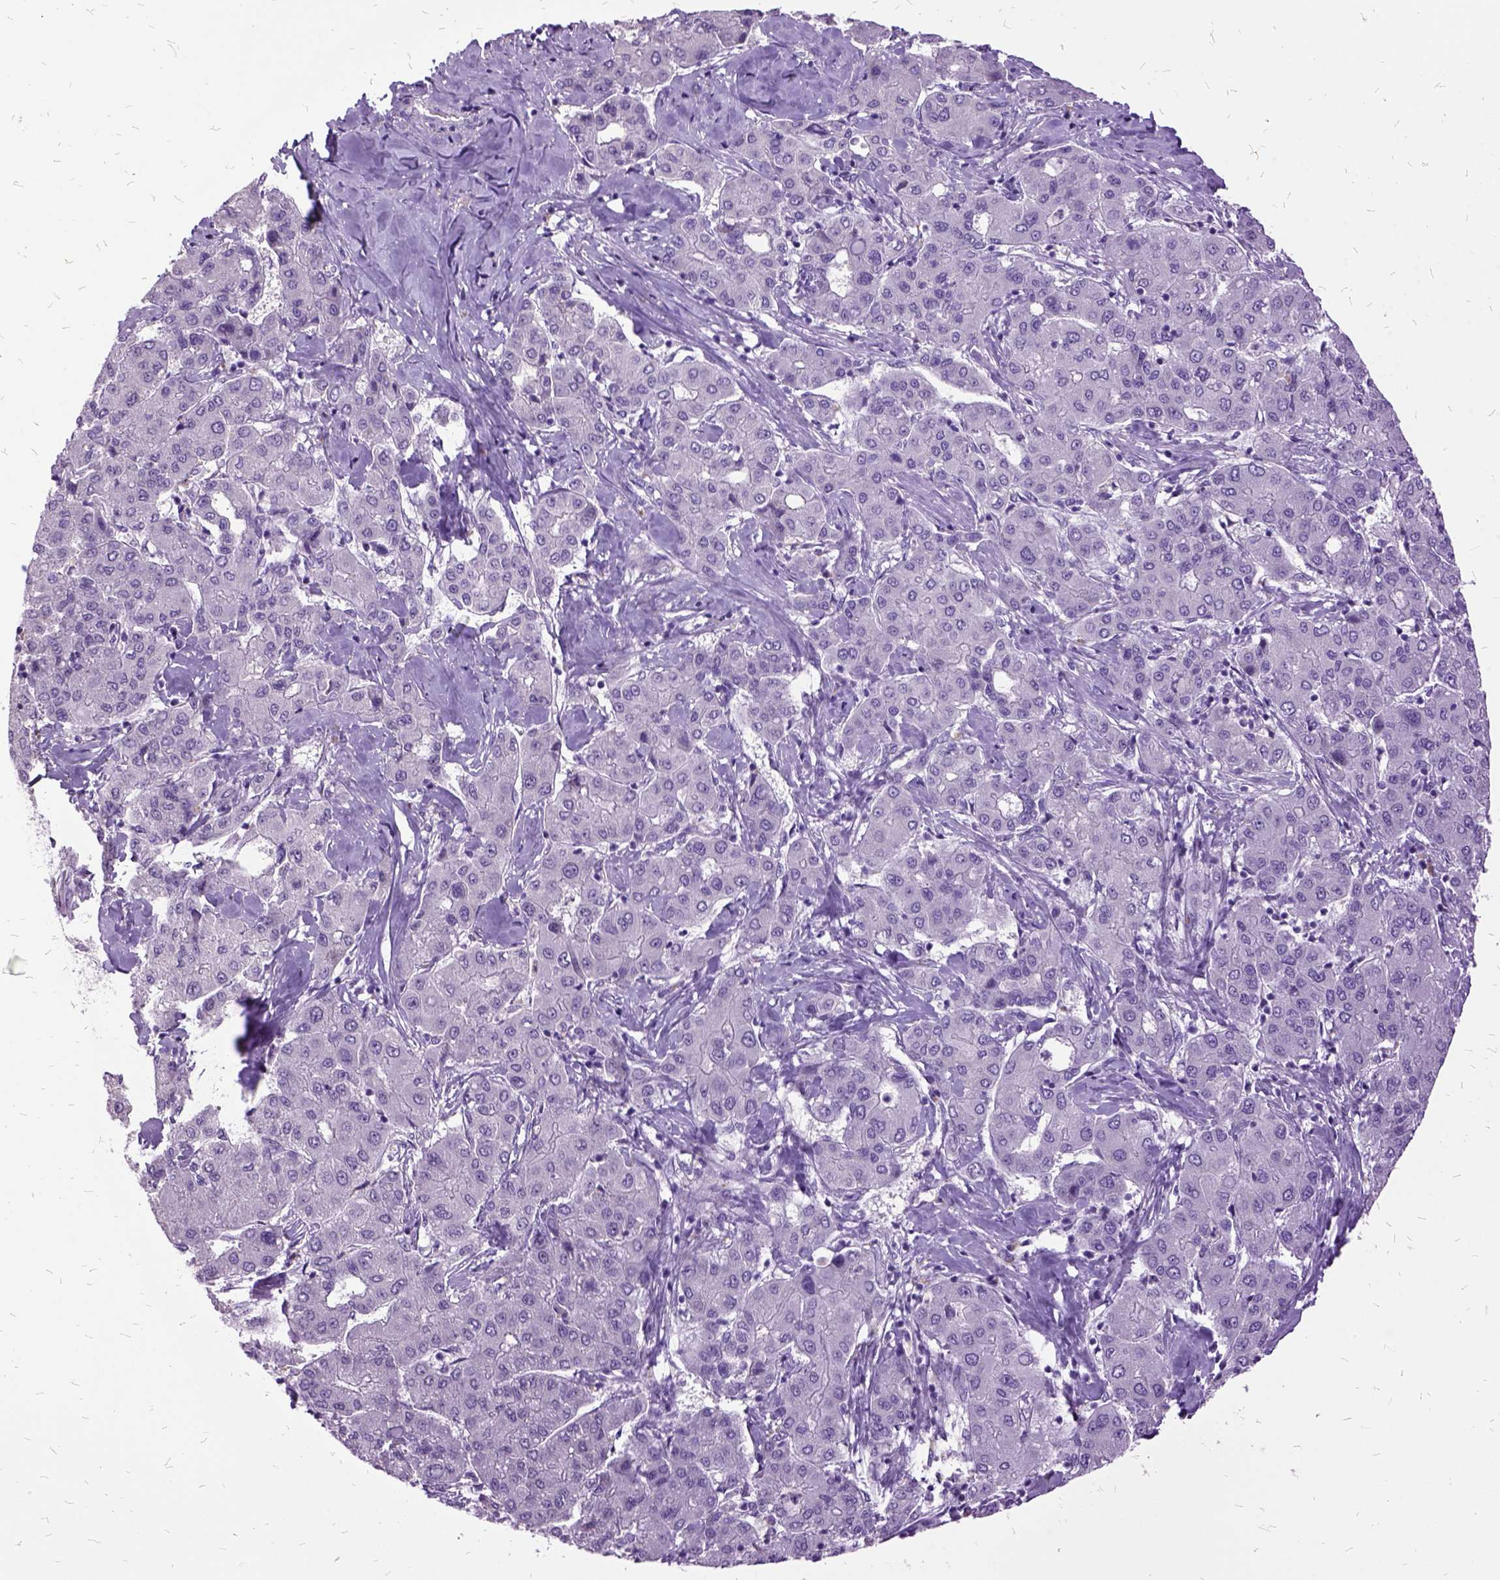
{"staining": {"intensity": "negative", "quantity": "none", "location": "none"}, "tissue": "liver cancer", "cell_type": "Tumor cells", "image_type": "cancer", "snomed": [{"axis": "morphology", "description": "Carcinoma, Hepatocellular, NOS"}, {"axis": "topography", "description": "Liver"}], "caption": "This photomicrograph is of liver cancer (hepatocellular carcinoma) stained with immunohistochemistry to label a protein in brown with the nuclei are counter-stained blue. There is no positivity in tumor cells. (DAB (3,3'-diaminobenzidine) immunohistochemistry, high magnification).", "gene": "MME", "patient": {"sex": "male", "age": 65}}